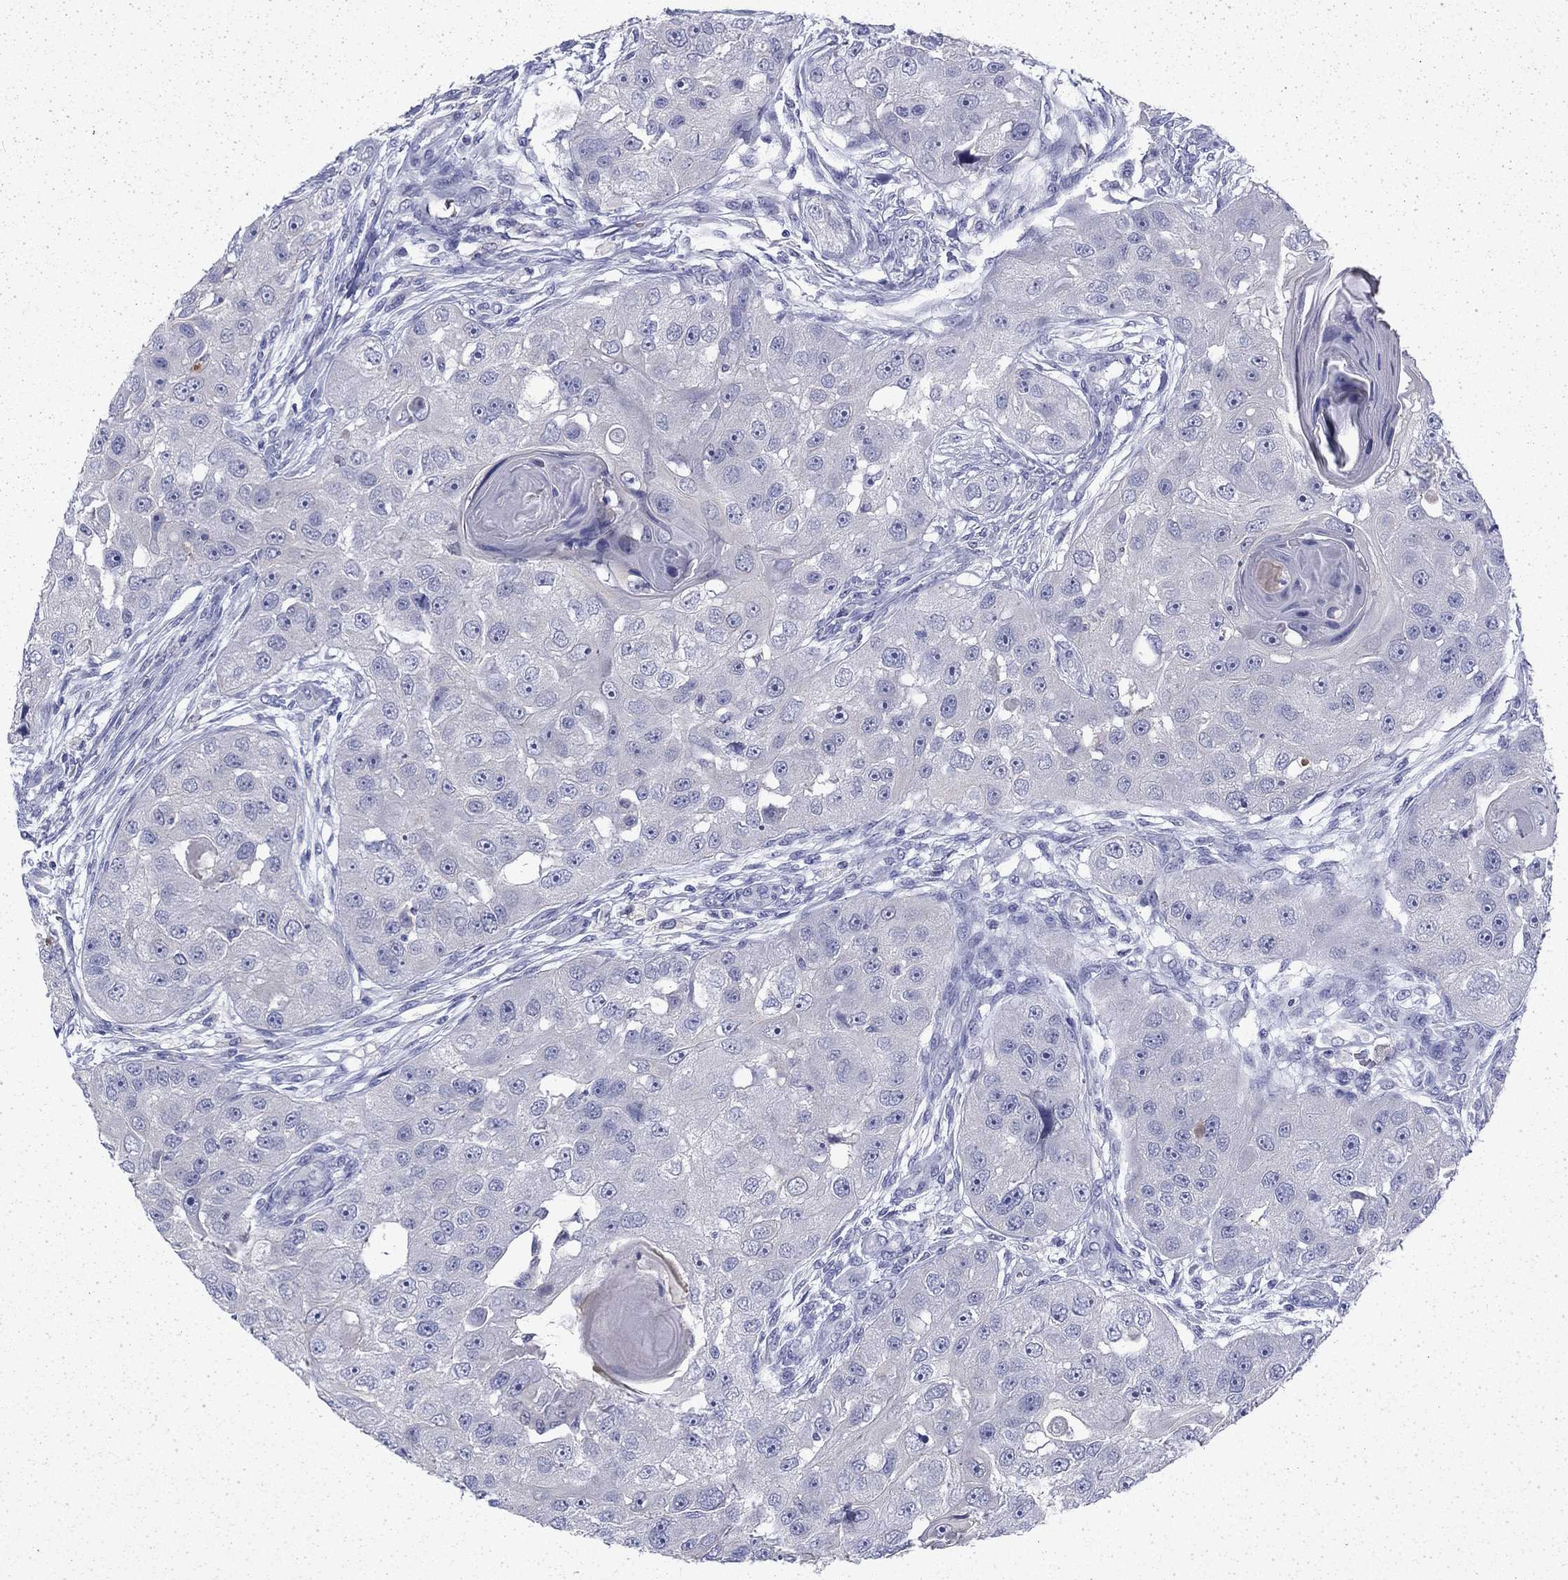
{"staining": {"intensity": "negative", "quantity": "none", "location": "none"}, "tissue": "head and neck cancer", "cell_type": "Tumor cells", "image_type": "cancer", "snomed": [{"axis": "morphology", "description": "Squamous cell carcinoma, NOS"}, {"axis": "topography", "description": "Head-Neck"}], "caption": "Histopathology image shows no protein expression in tumor cells of squamous cell carcinoma (head and neck) tissue.", "gene": "ENPP6", "patient": {"sex": "male", "age": 51}}